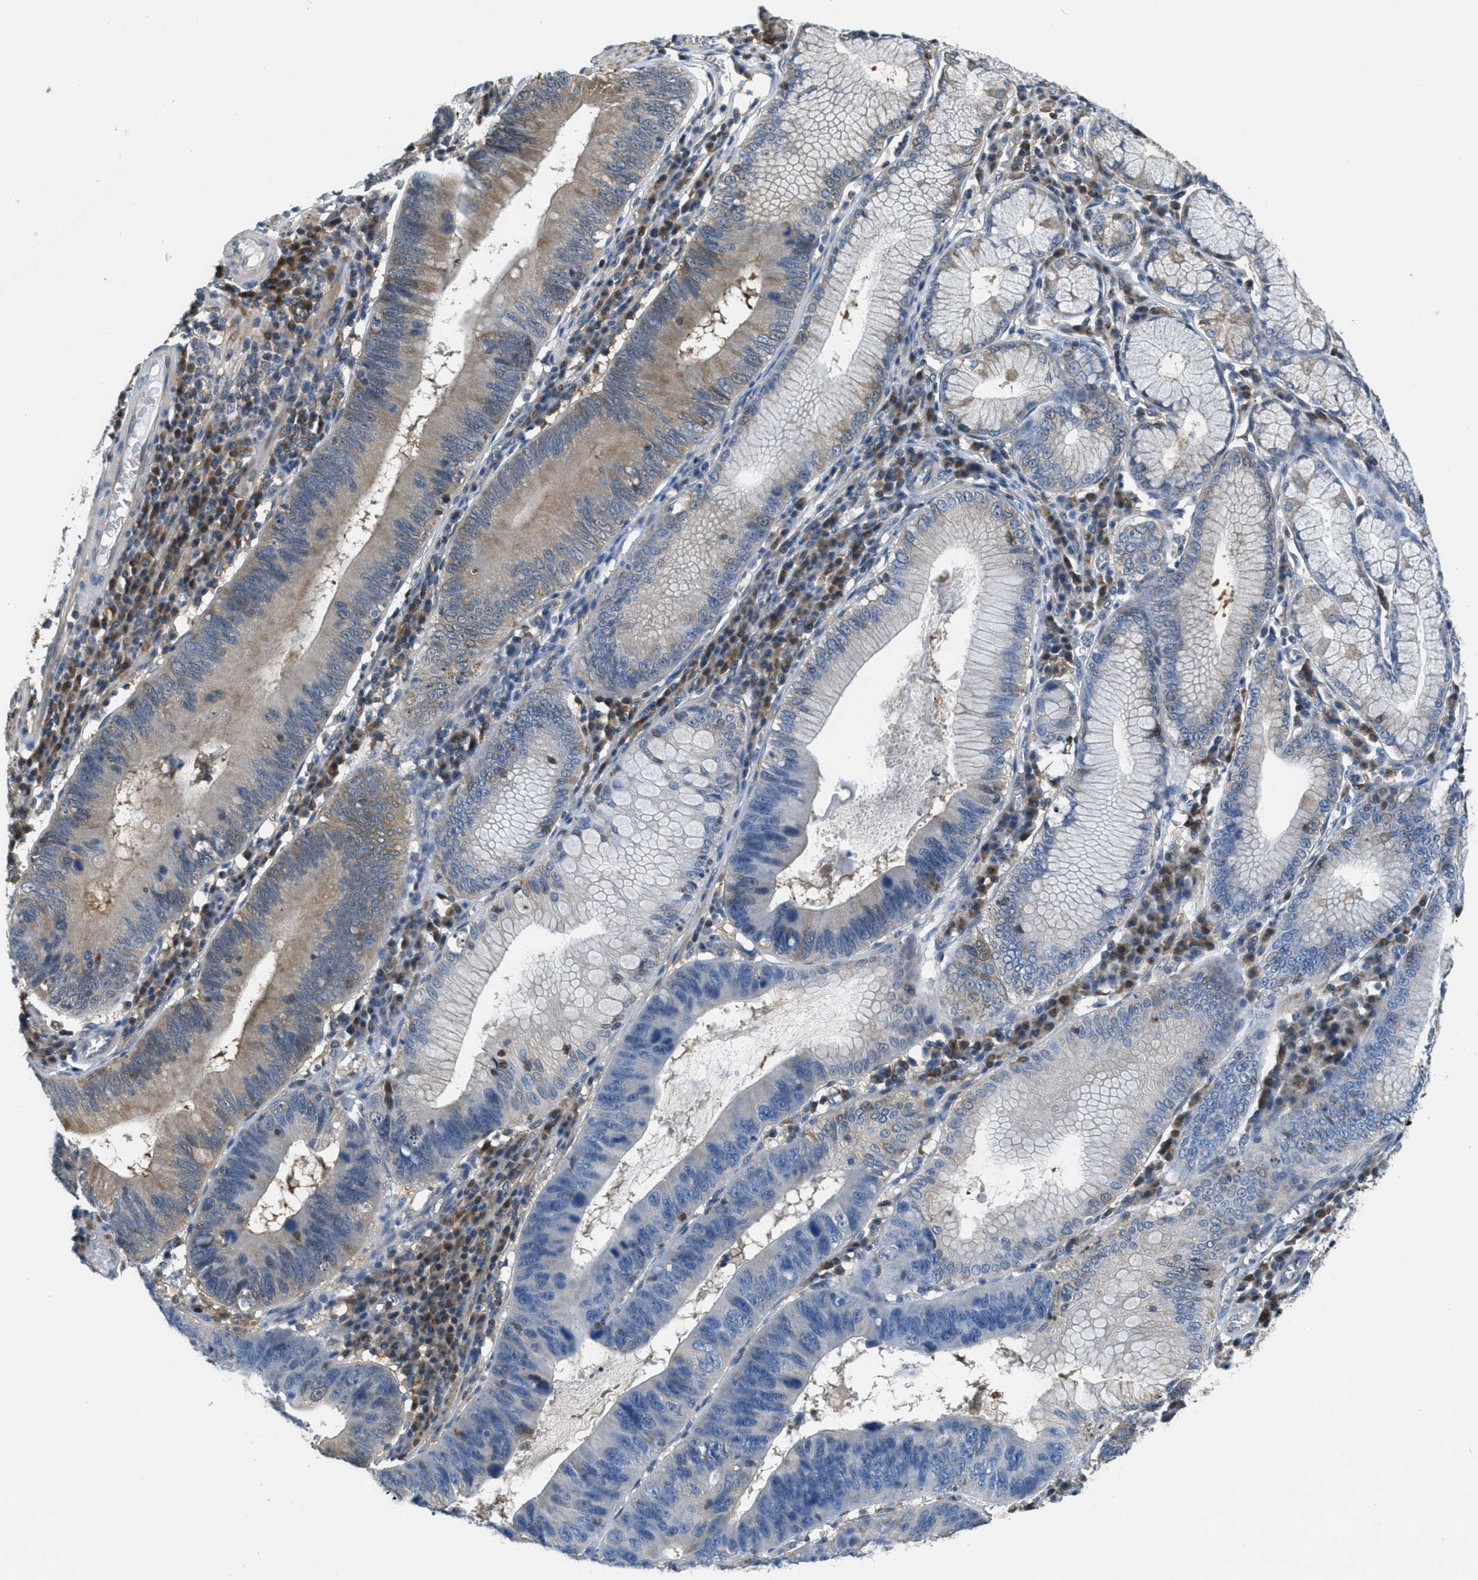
{"staining": {"intensity": "moderate", "quantity": "<25%", "location": "cytoplasmic/membranous,nuclear"}, "tissue": "stomach cancer", "cell_type": "Tumor cells", "image_type": "cancer", "snomed": [{"axis": "morphology", "description": "Adenocarcinoma, NOS"}, {"axis": "topography", "description": "Stomach"}], "caption": "Immunohistochemistry (DAB (3,3'-diaminobenzidine)) staining of human adenocarcinoma (stomach) shows moderate cytoplasmic/membranous and nuclear protein positivity in about <25% of tumor cells.", "gene": "PIP5K1C", "patient": {"sex": "male", "age": 59}}